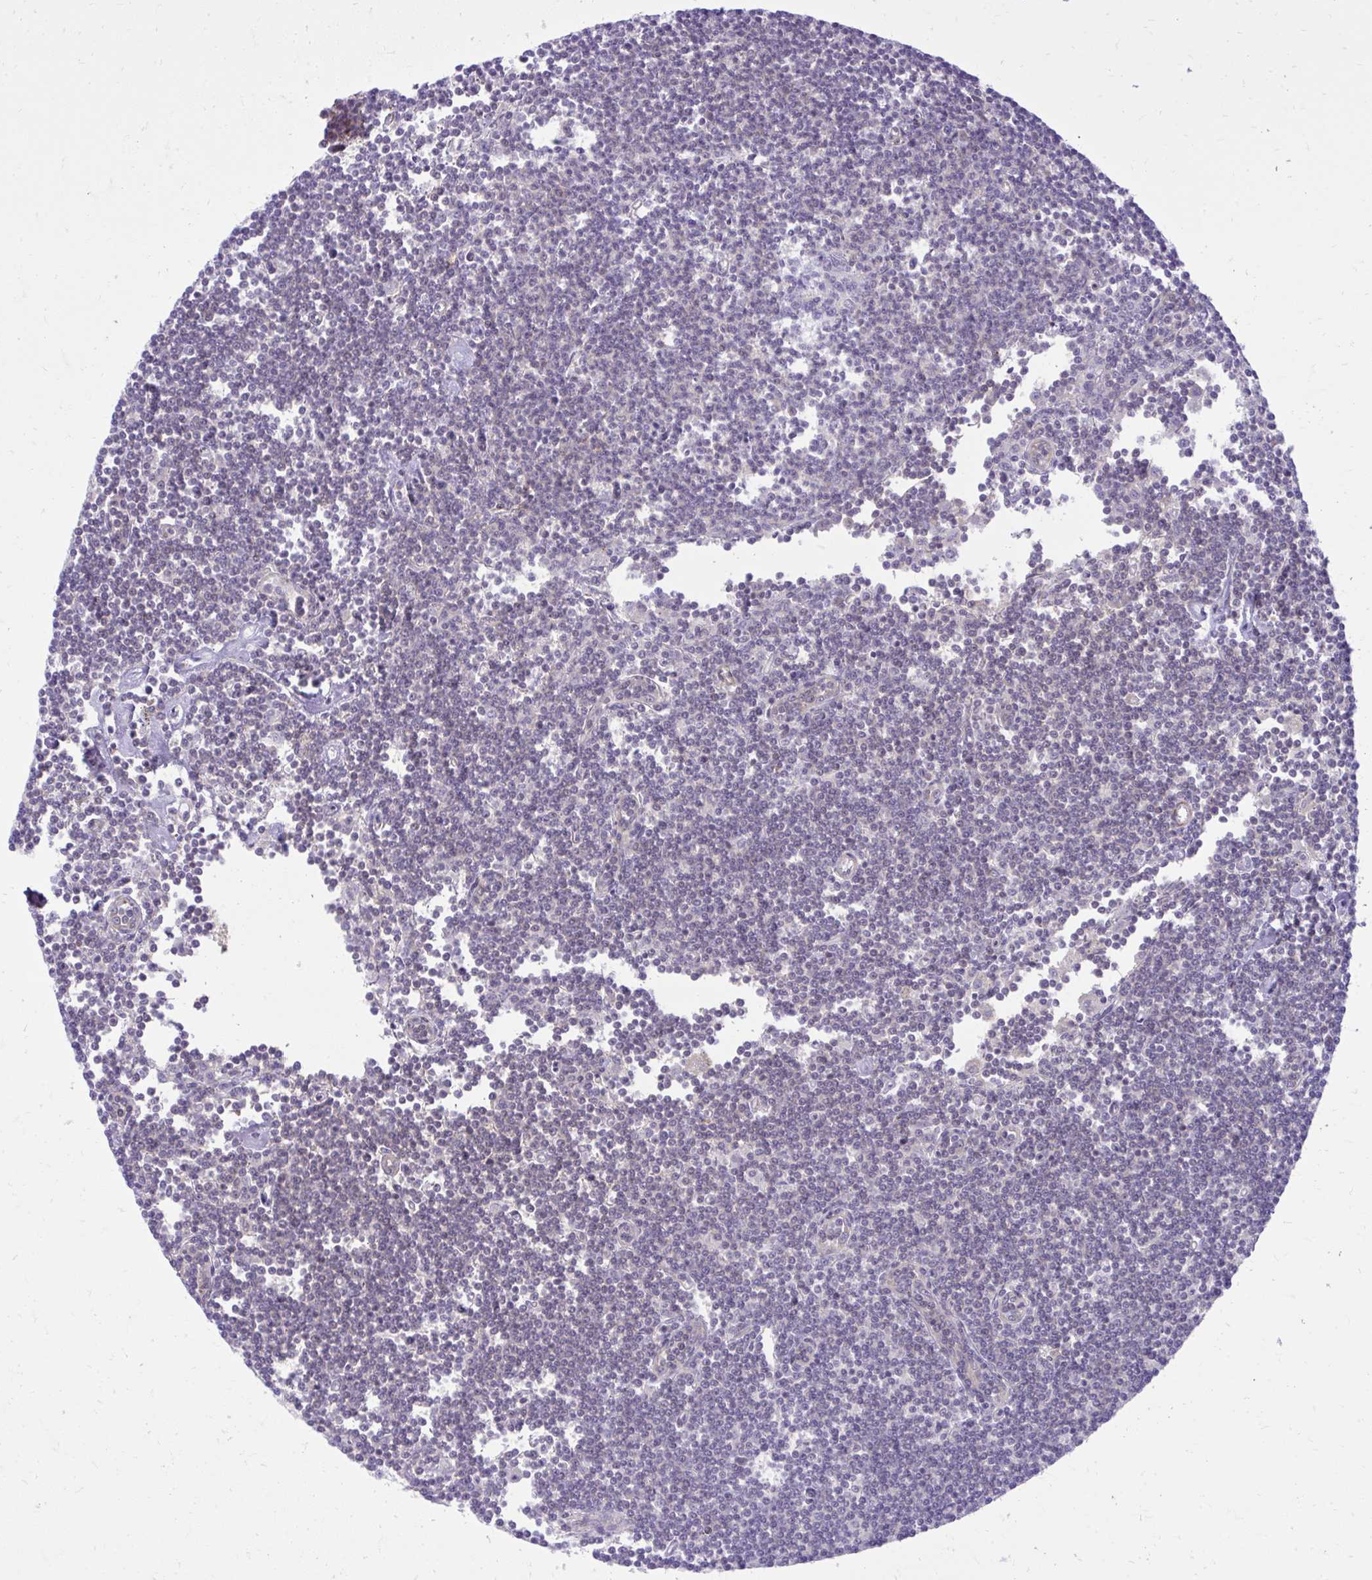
{"staining": {"intensity": "negative", "quantity": "none", "location": "none"}, "tissue": "lymphoma", "cell_type": "Tumor cells", "image_type": "cancer", "snomed": [{"axis": "morphology", "description": "Malignant lymphoma, non-Hodgkin's type, Low grade"}, {"axis": "topography", "description": "Lymph node"}], "caption": "The histopathology image shows no significant expression in tumor cells of lymphoma.", "gene": "GPRIN3", "patient": {"sex": "female", "age": 73}}